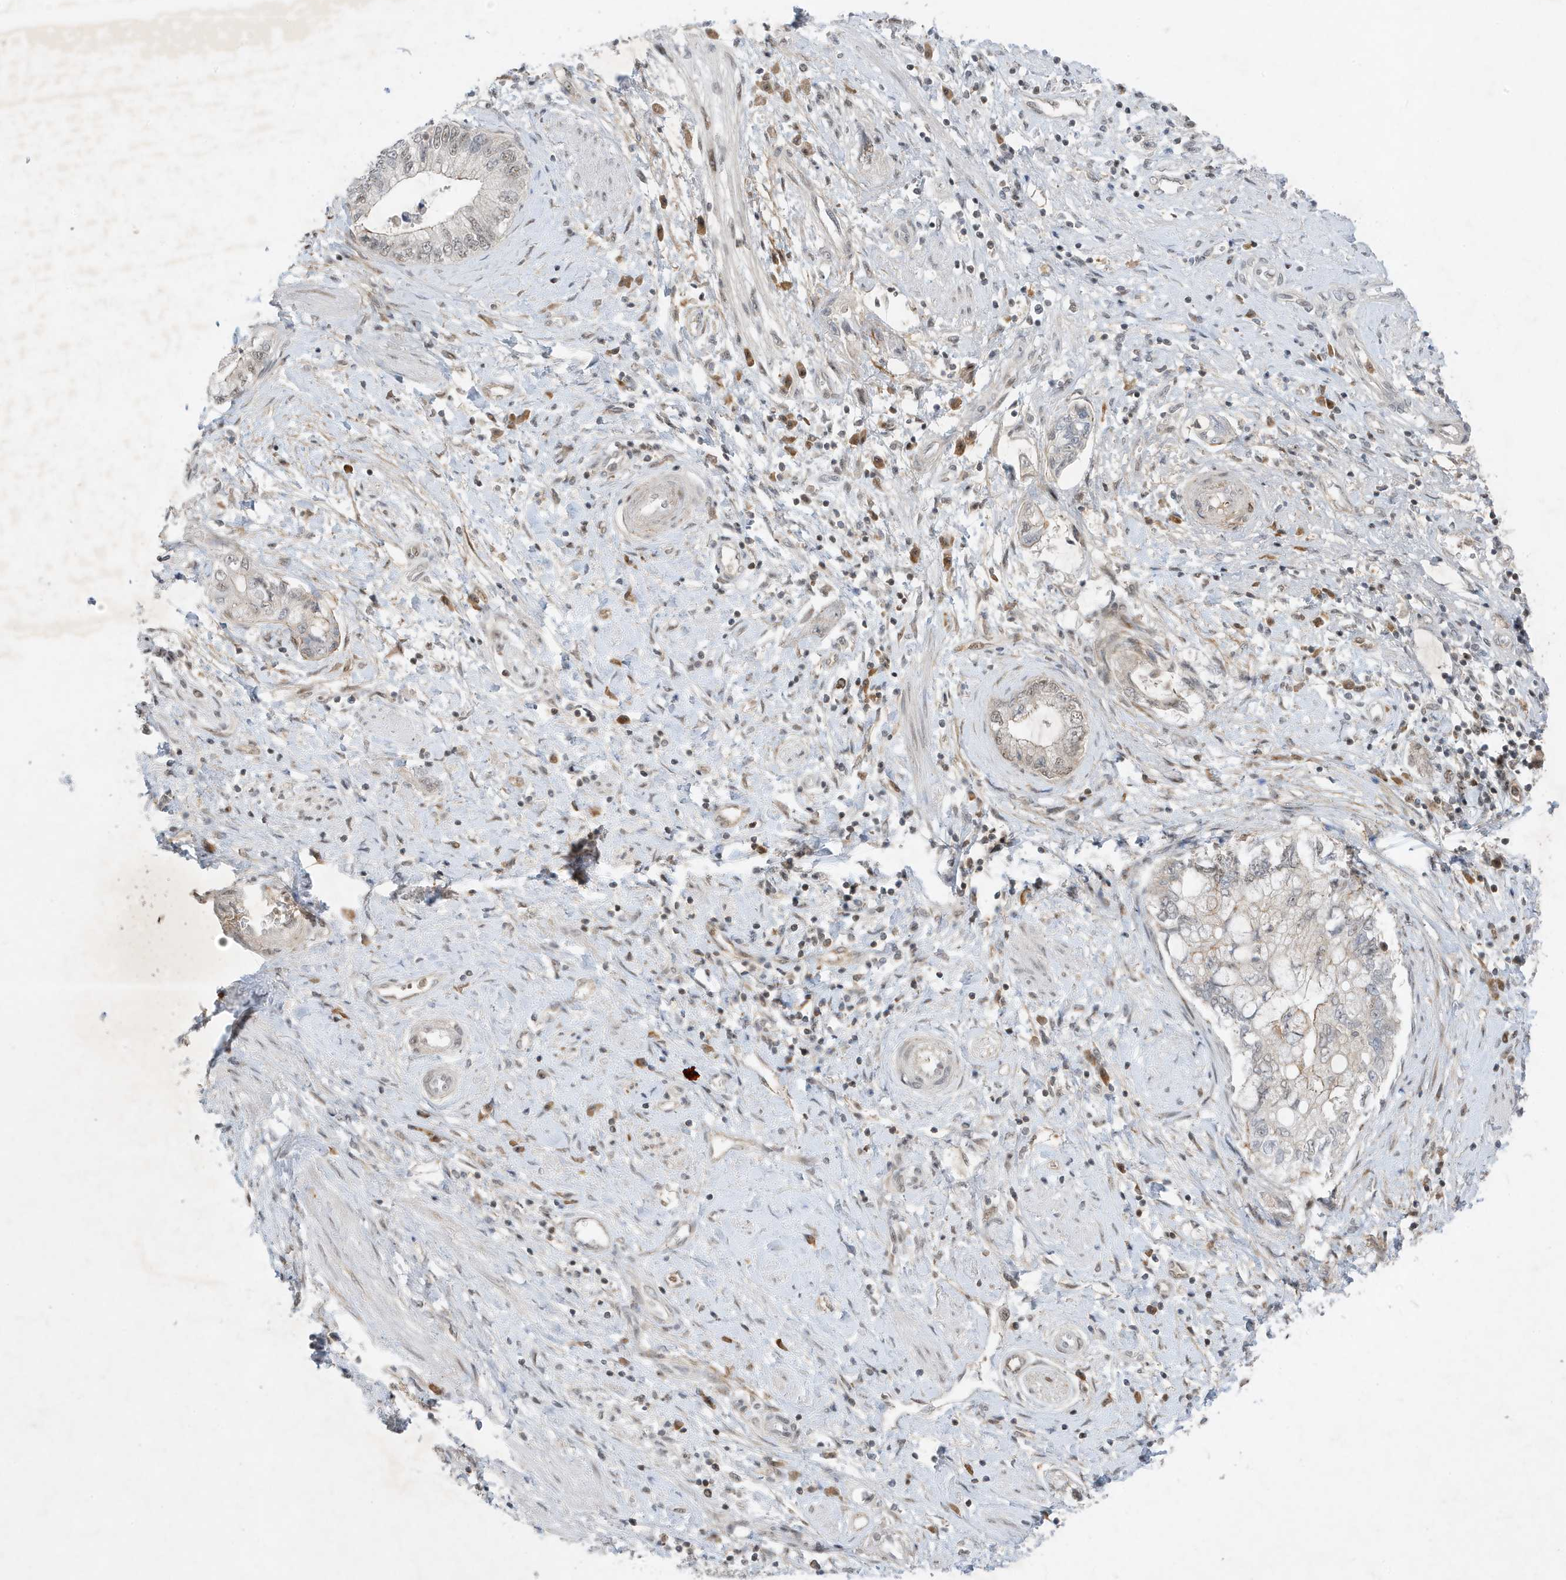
{"staining": {"intensity": "weak", "quantity": "<25%", "location": "nuclear"}, "tissue": "pancreatic cancer", "cell_type": "Tumor cells", "image_type": "cancer", "snomed": [{"axis": "morphology", "description": "Adenocarcinoma, NOS"}, {"axis": "topography", "description": "Pancreas"}], "caption": "Tumor cells are negative for protein expression in human pancreatic cancer (adenocarcinoma). (DAB IHC with hematoxylin counter stain).", "gene": "MAST3", "patient": {"sex": "female", "age": 73}}